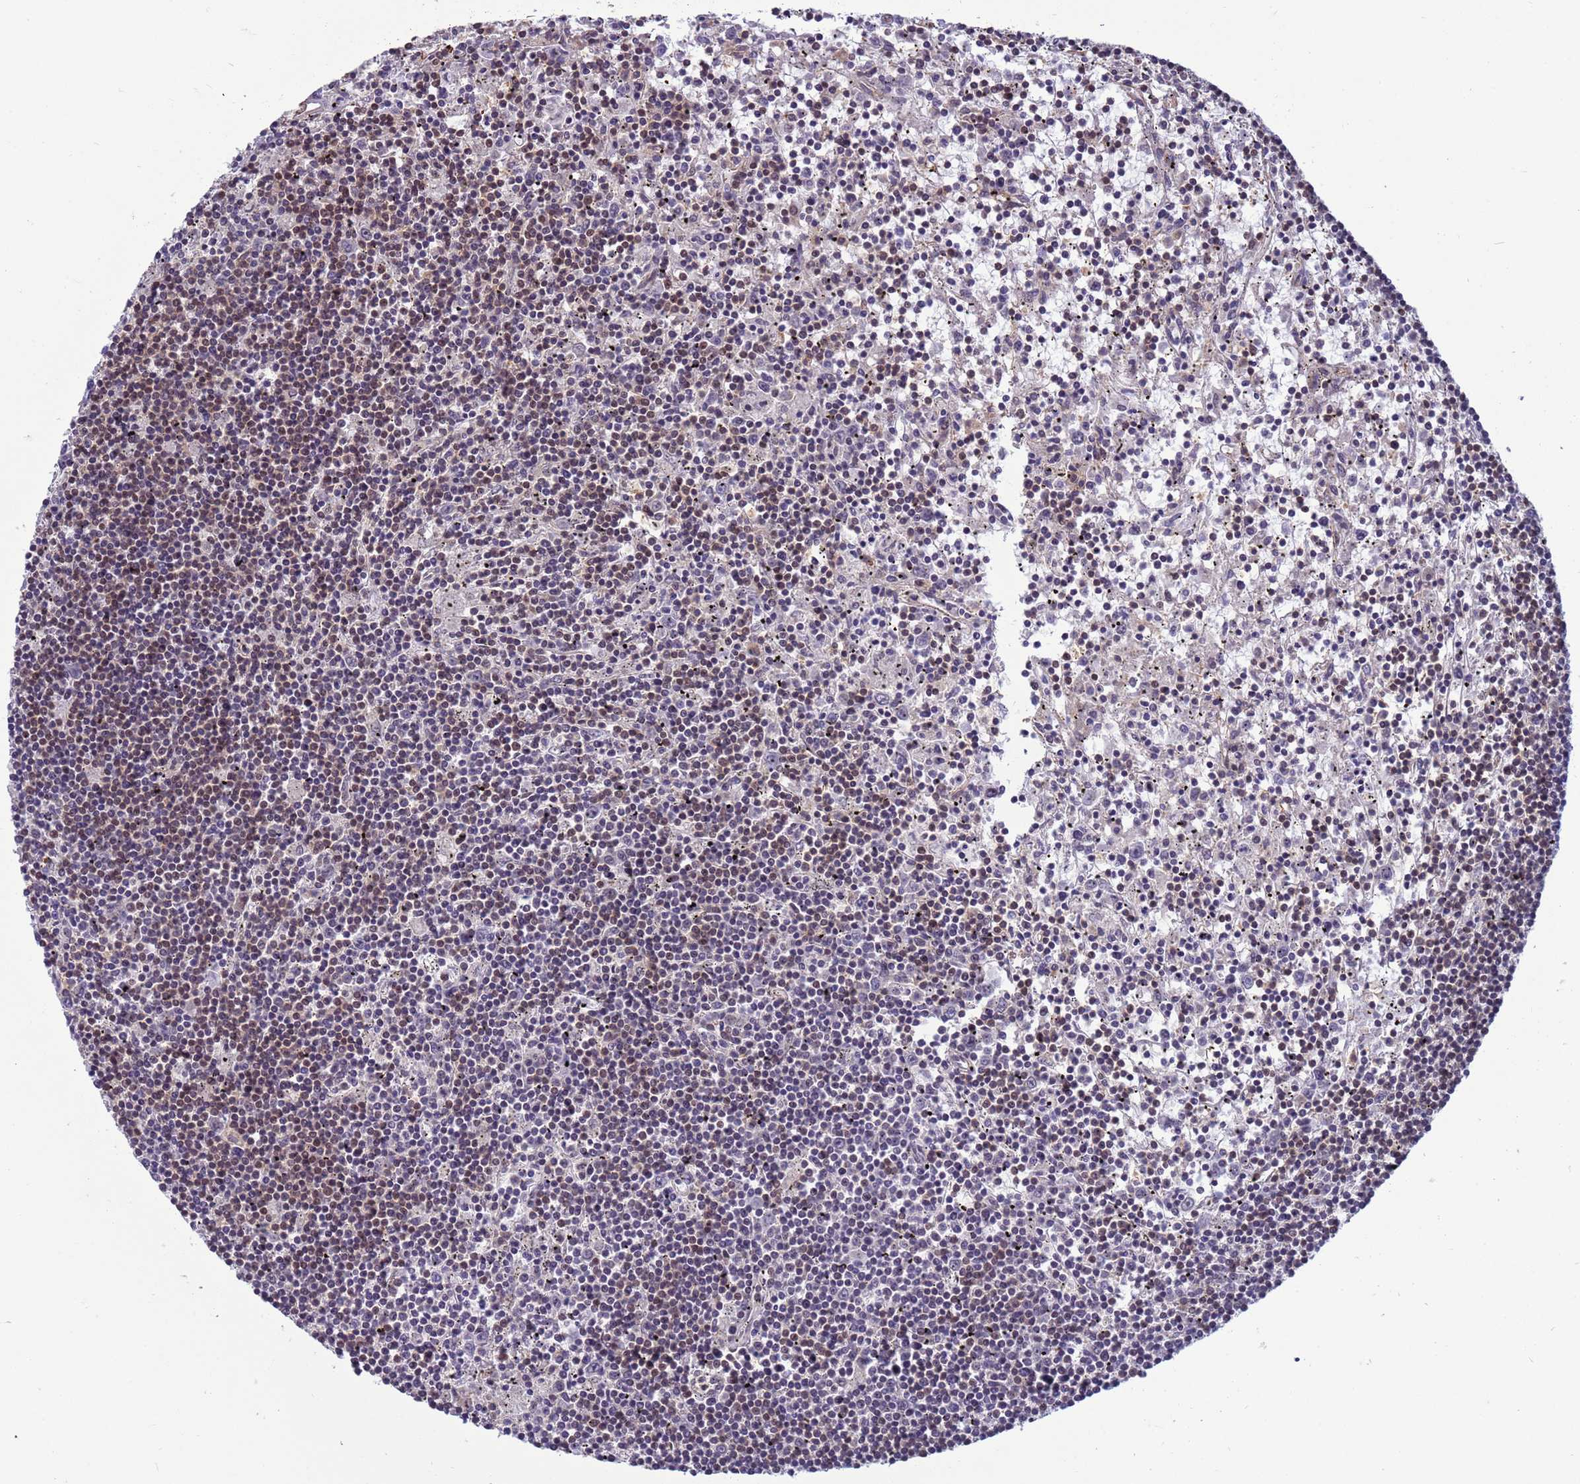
{"staining": {"intensity": "moderate", "quantity": "25%-75%", "location": "nuclear"}, "tissue": "lymphoma", "cell_type": "Tumor cells", "image_type": "cancer", "snomed": [{"axis": "morphology", "description": "Malignant lymphoma, non-Hodgkin's type, Low grade"}, {"axis": "topography", "description": "Spleen"}], "caption": "A histopathology image of malignant lymphoma, non-Hodgkin's type (low-grade) stained for a protein displays moderate nuclear brown staining in tumor cells.", "gene": "NSL1", "patient": {"sex": "male", "age": 76}}